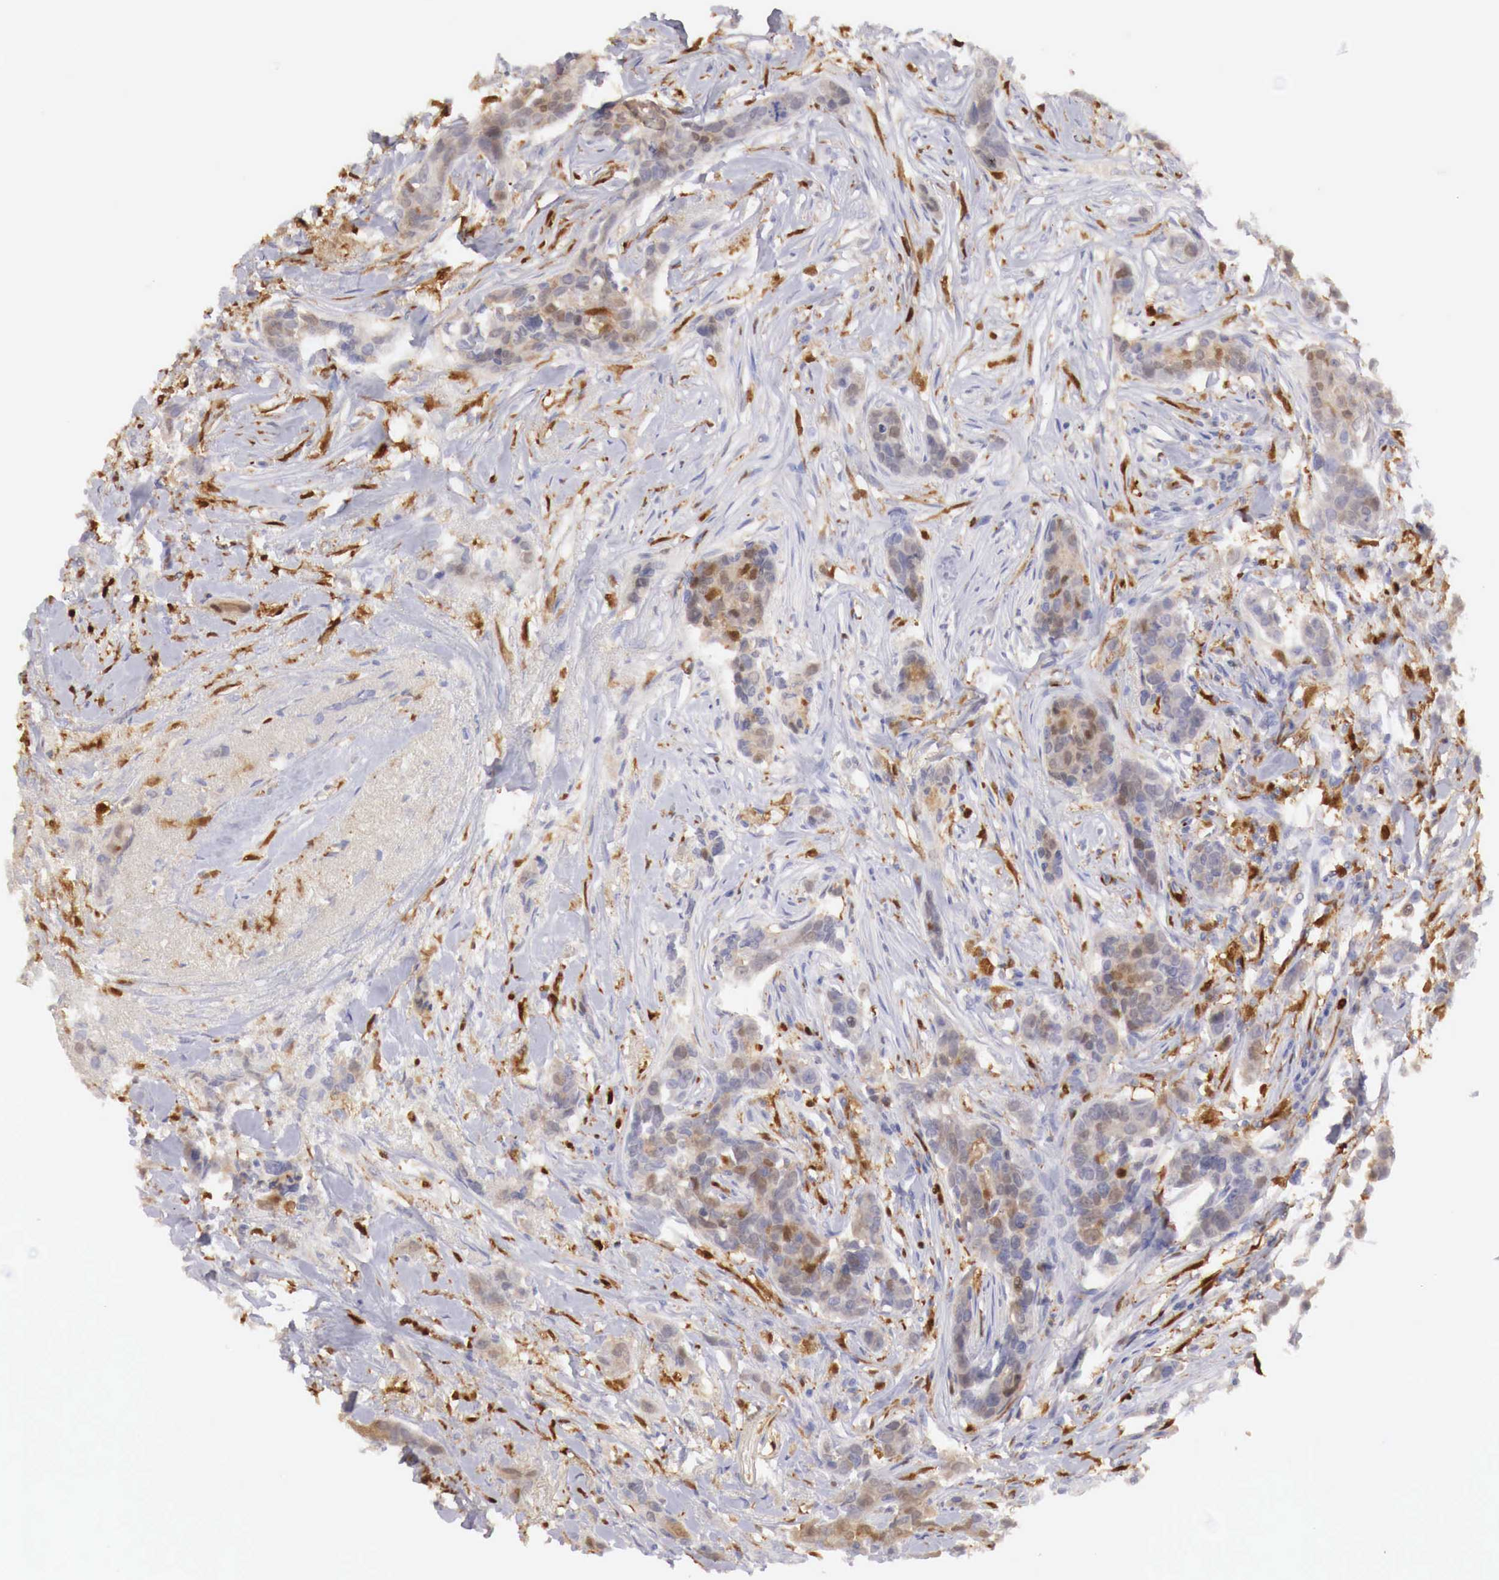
{"staining": {"intensity": "moderate", "quantity": "25%-75%", "location": "cytoplasmic/membranous"}, "tissue": "breast cancer", "cell_type": "Tumor cells", "image_type": "cancer", "snomed": [{"axis": "morphology", "description": "Duct carcinoma"}, {"axis": "topography", "description": "Breast"}], "caption": "Protein expression analysis of breast cancer exhibits moderate cytoplasmic/membranous positivity in approximately 25%-75% of tumor cells. Immunohistochemistry (ihc) stains the protein of interest in brown and the nuclei are stained blue.", "gene": "RENBP", "patient": {"sex": "female", "age": 91}}